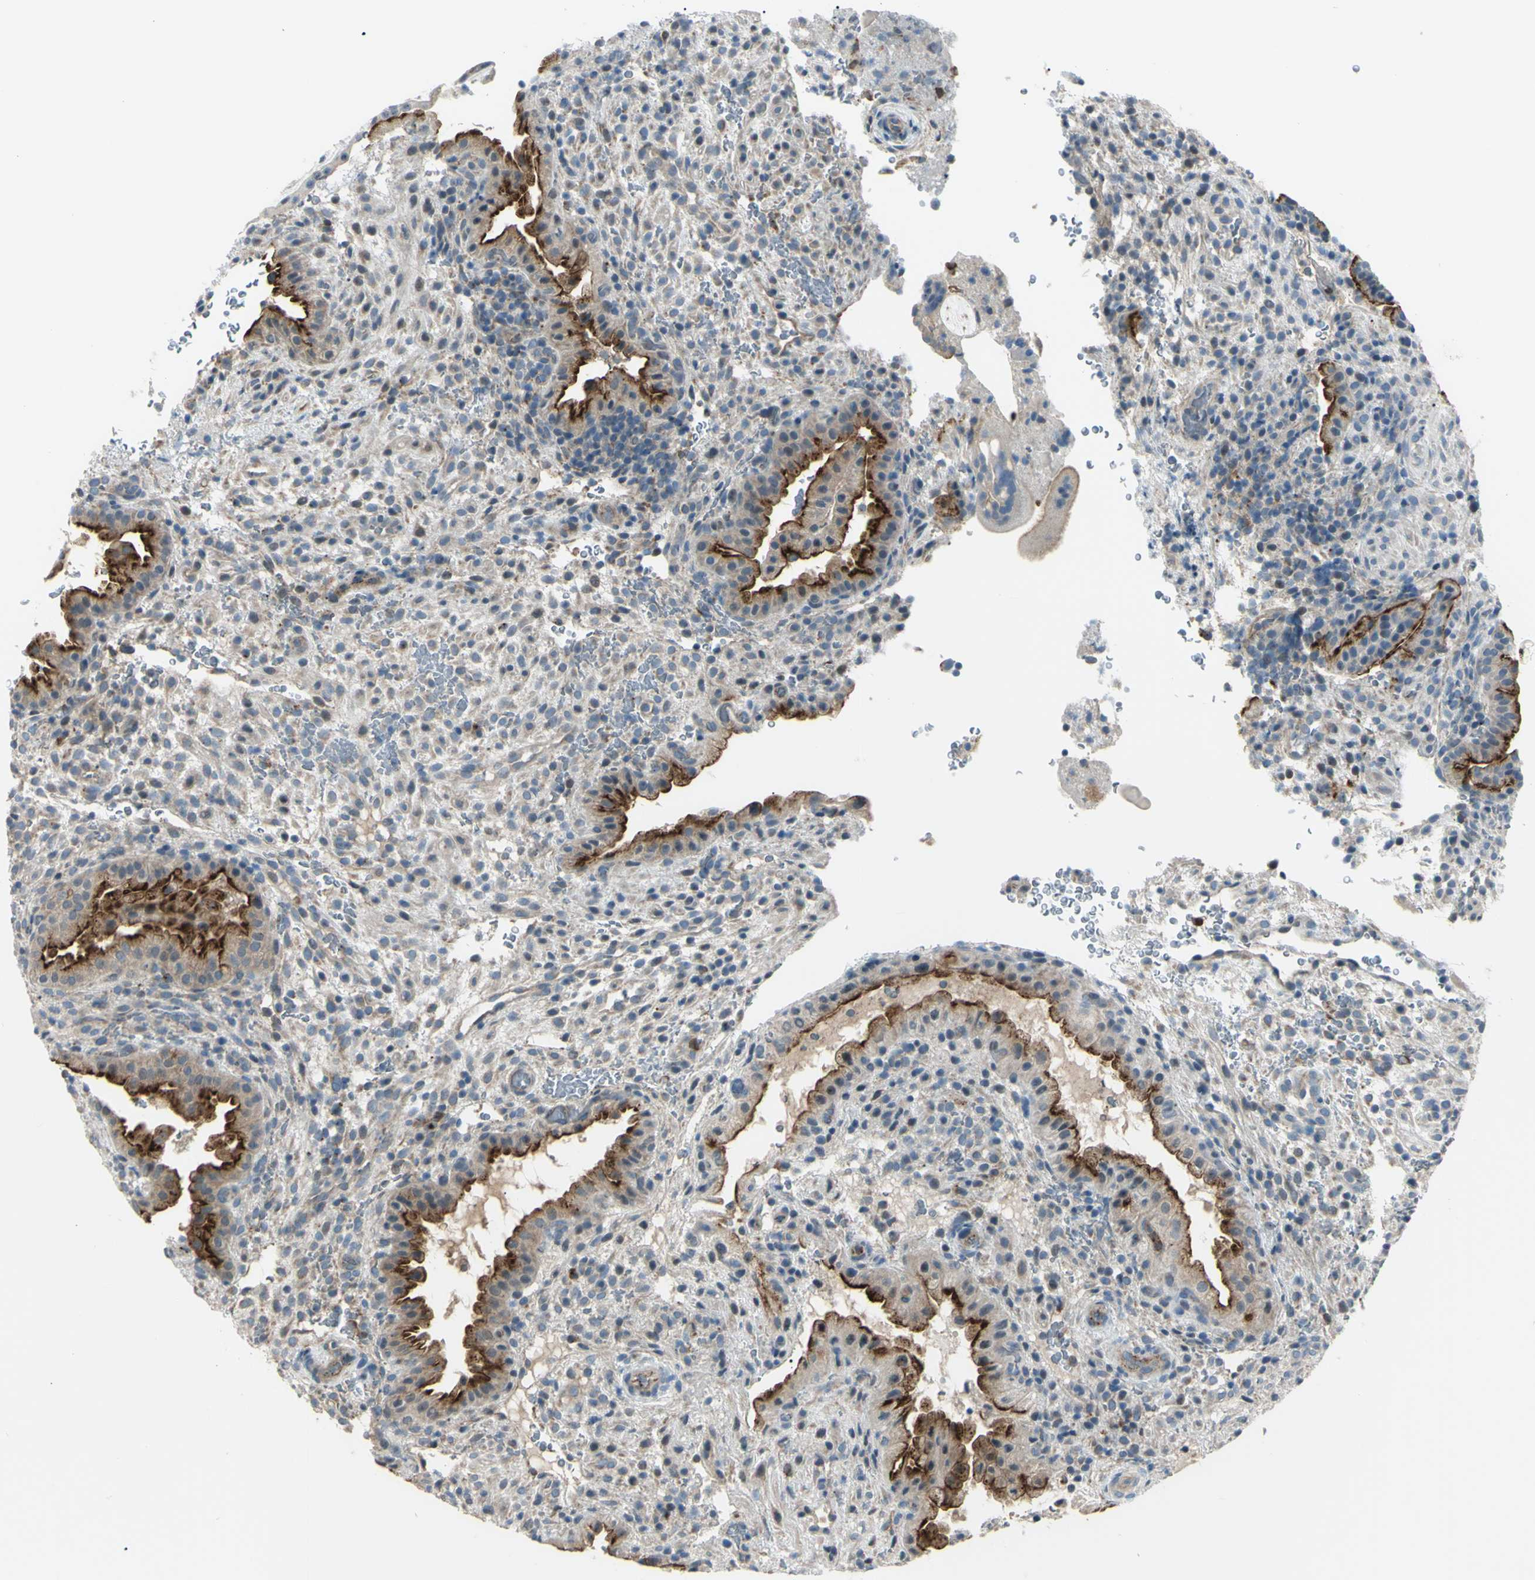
{"staining": {"intensity": "weak", "quantity": ">75%", "location": "cytoplasmic/membranous"}, "tissue": "placenta", "cell_type": "Trophoblastic cells", "image_type": "normal", "snomed": [{"axis": "morphology", "description": "Normal tissue, NOS"}, {"axis": "topography", "description": "Placenta"}], "caption": "The image reveals a brown stain indicating the presence of a protein in the cytoplasmic/membranous of trophoblastic cells in placenta.", "gene": "LMTK2", "patient": {"sex": "female", "age": 19}}